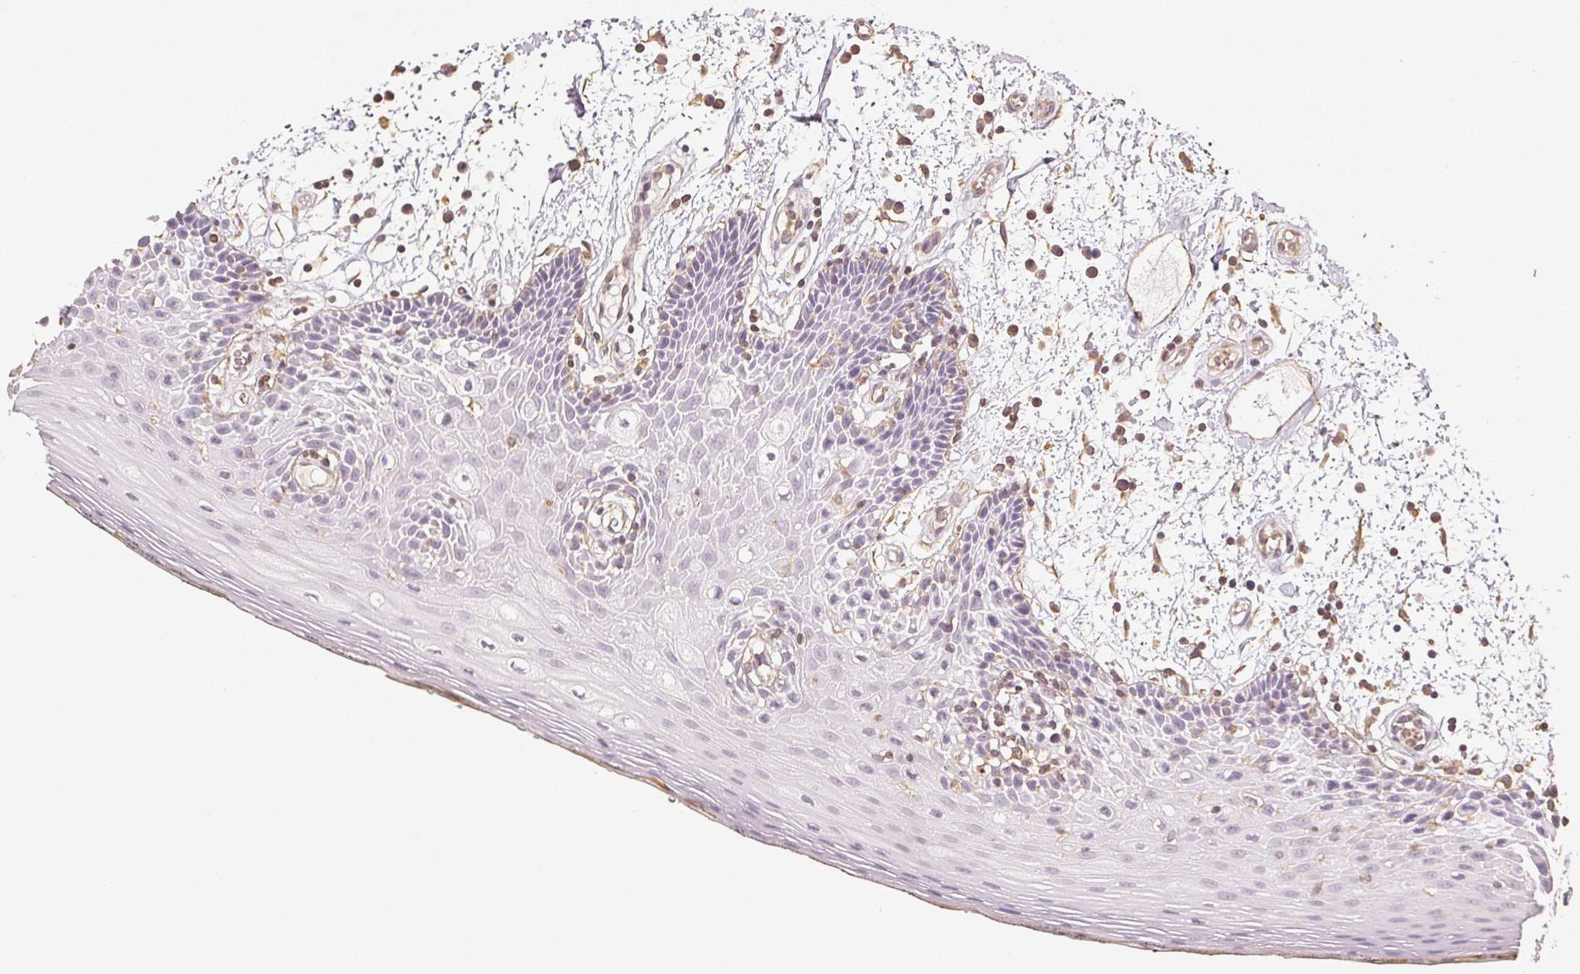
{"staining": {"intensity": "negative", "quantity": "none", "location": "none"}, "tissue": "oral mucosa", "cell_type": "Squamous epithelial cells", "image_type": "normal", "snomed": [{"axis": "morphology", "description": "Normal tissue, NOS"}, {"axis": "morphology", "description": "Squamous cell carcinoma, NOS"}, {"axis": "topography", "description": "Oral tissue"}, {"axis": "topography", "description": "Head-Neck"}], "caption": "The IHC histopathology image has no significant staining in squamous epithelial cells of oral mucosa.", "gene": "COL7A1", "patient": {"sex": "male", "age": 52}}